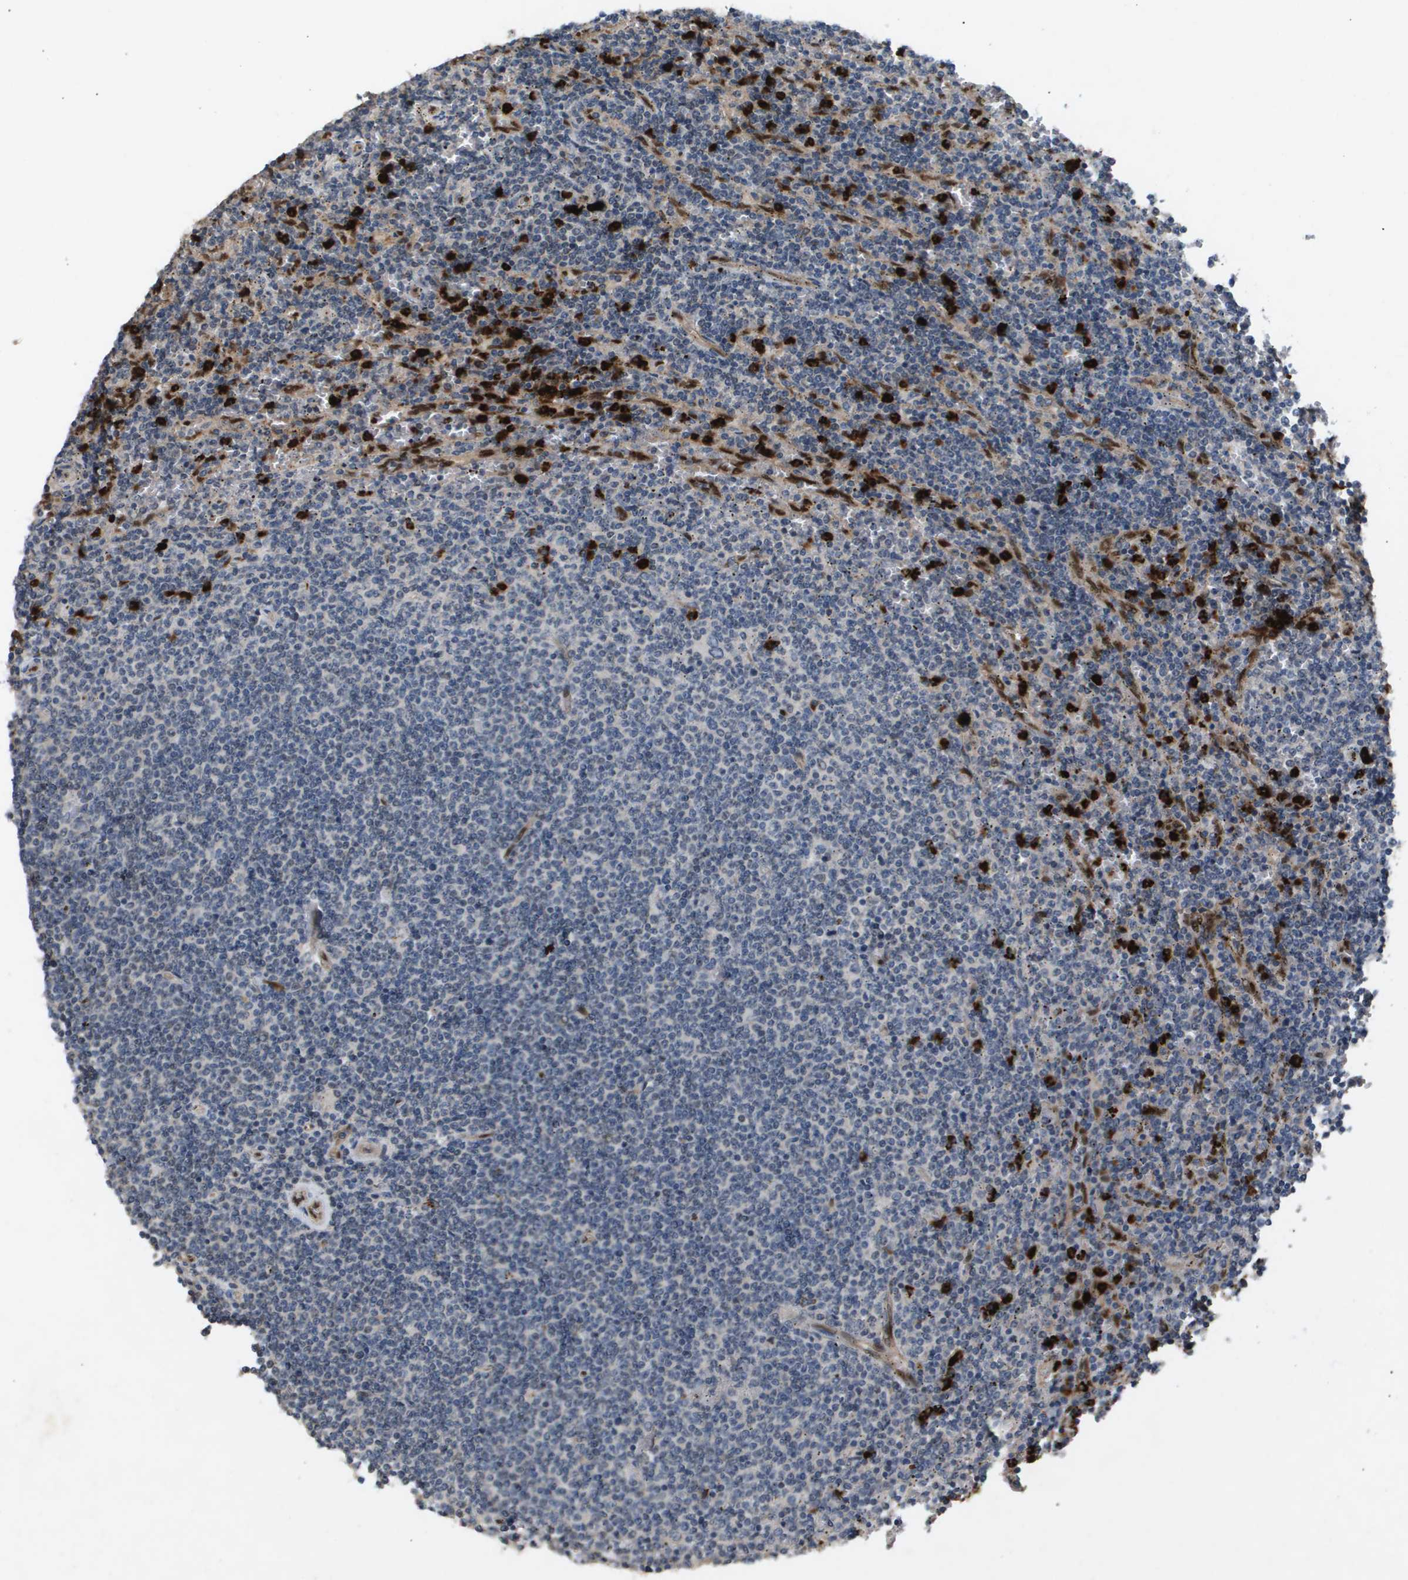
{"staining": {"intensity": "negative", "quantity": "none", "location": "none"}, "tissue": "lymphoma", "cell_type": "Tumor cells", "image_type": "cancer", "snomed": [{"axis": "morphology", "description": "Malignant lymphoma, non-Hodgkin's type, Low grade"}, {"axis": "topography", "description": "Spleen"}], "caption": "Image shows no protein expression in tumor cells of lymphoma tissue.", "gene": "ERG", "patient": {"sex": "female", "age": 50}}